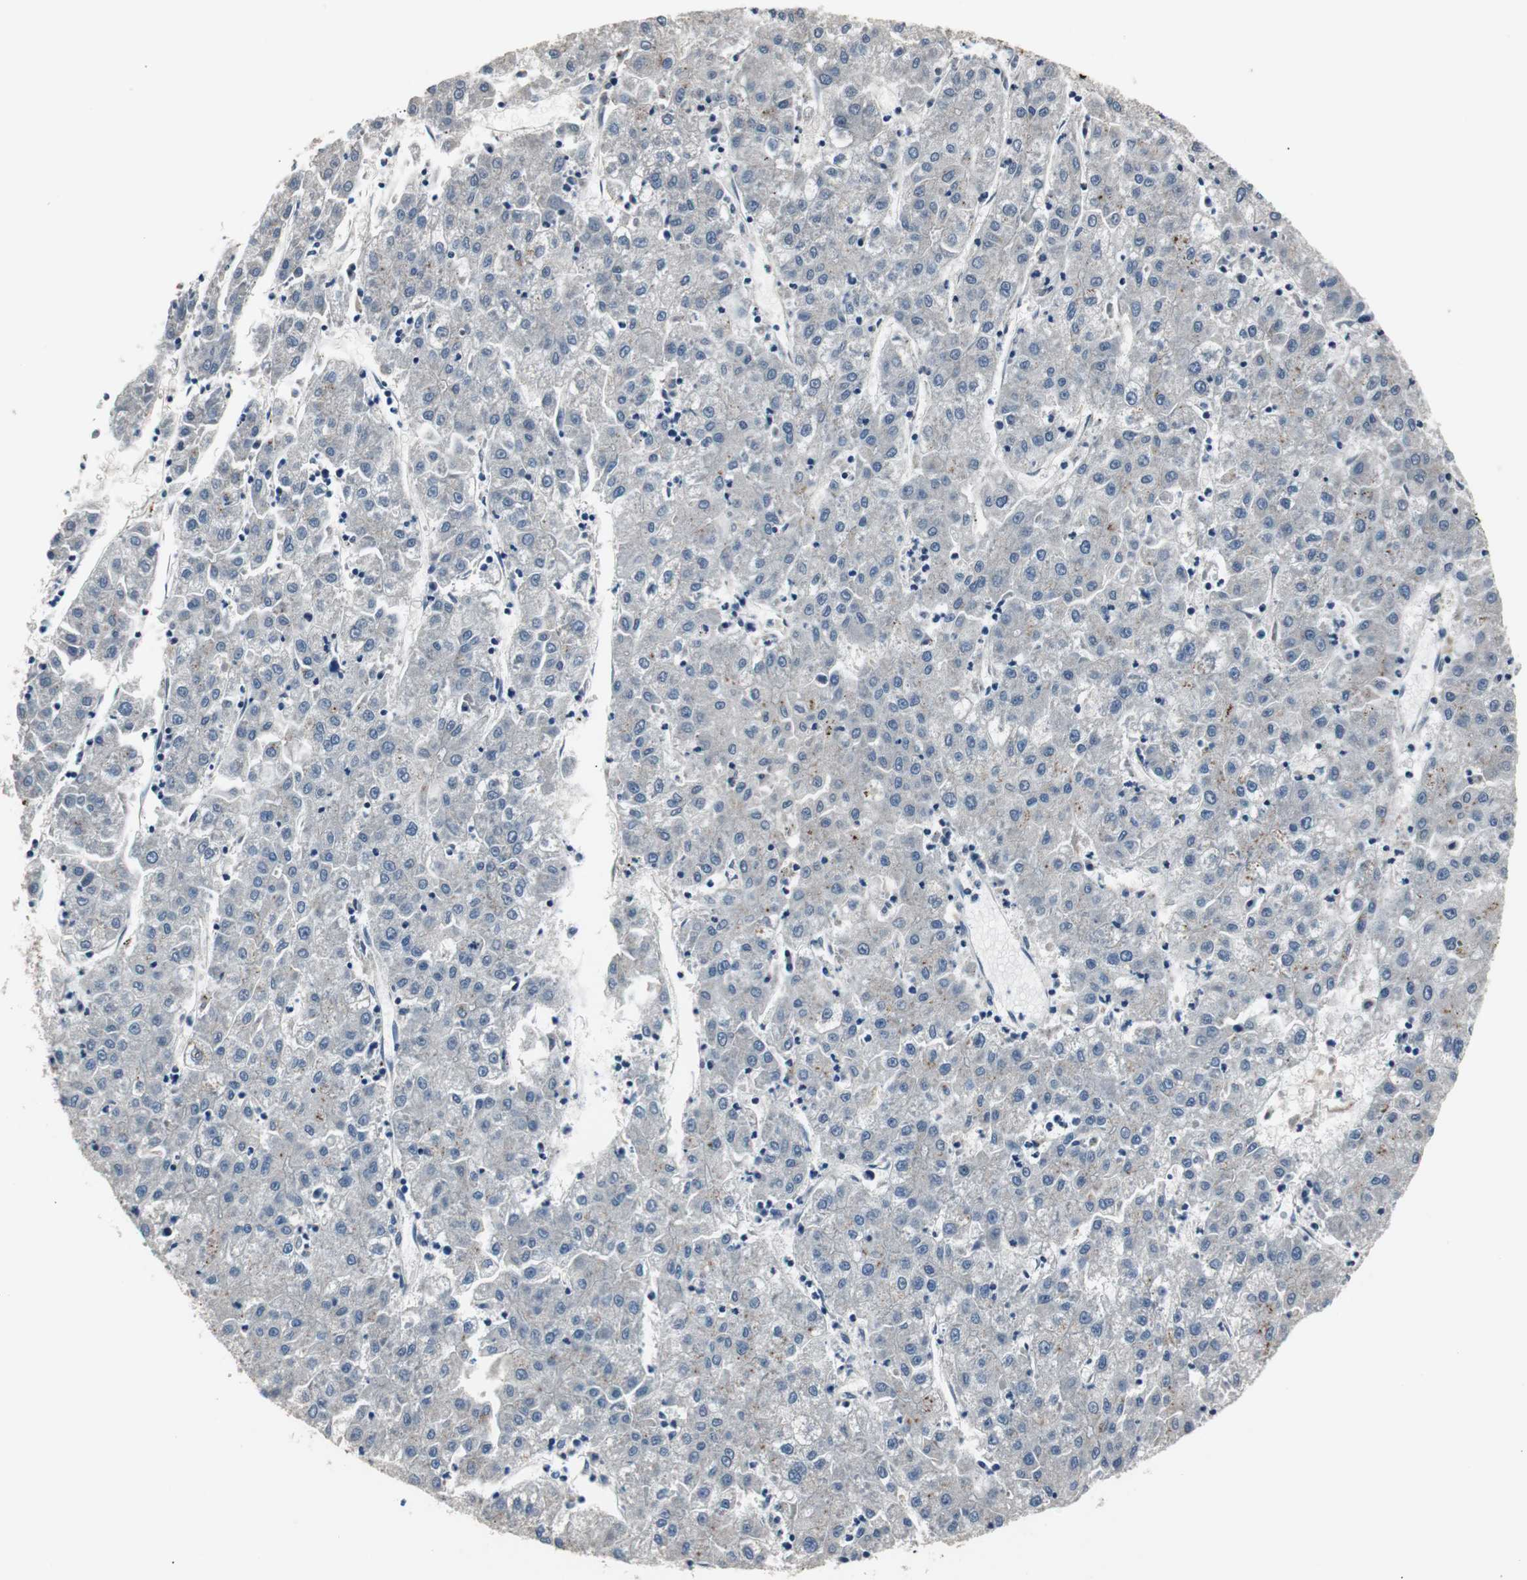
{"staining": {"intensity": "moderate", "quantity": "<25%", "location": "cytoplasmic/membranous"}, "tissue": "liver cancer", "cell_type": "Tumor cells", "image_type": "cancer", "snomed": [{"axis": "morphology", "description": "Carcinoma, Hepatocellular, NOS"}, {"axis": "topography", "description": "Liver"}], "caption": "A histopathology image of human liver hepatocellular carcinoma stained for a protein exhibits moderate cytoplasmic/membranous brown staining in tumor cells. (Stains: DAB in brown, nuclei in blue, Microscopy: brightfield microscopy at high magnification).", "gene": "PCYT1B", "patient": {"sex": "male", "age": 72}}